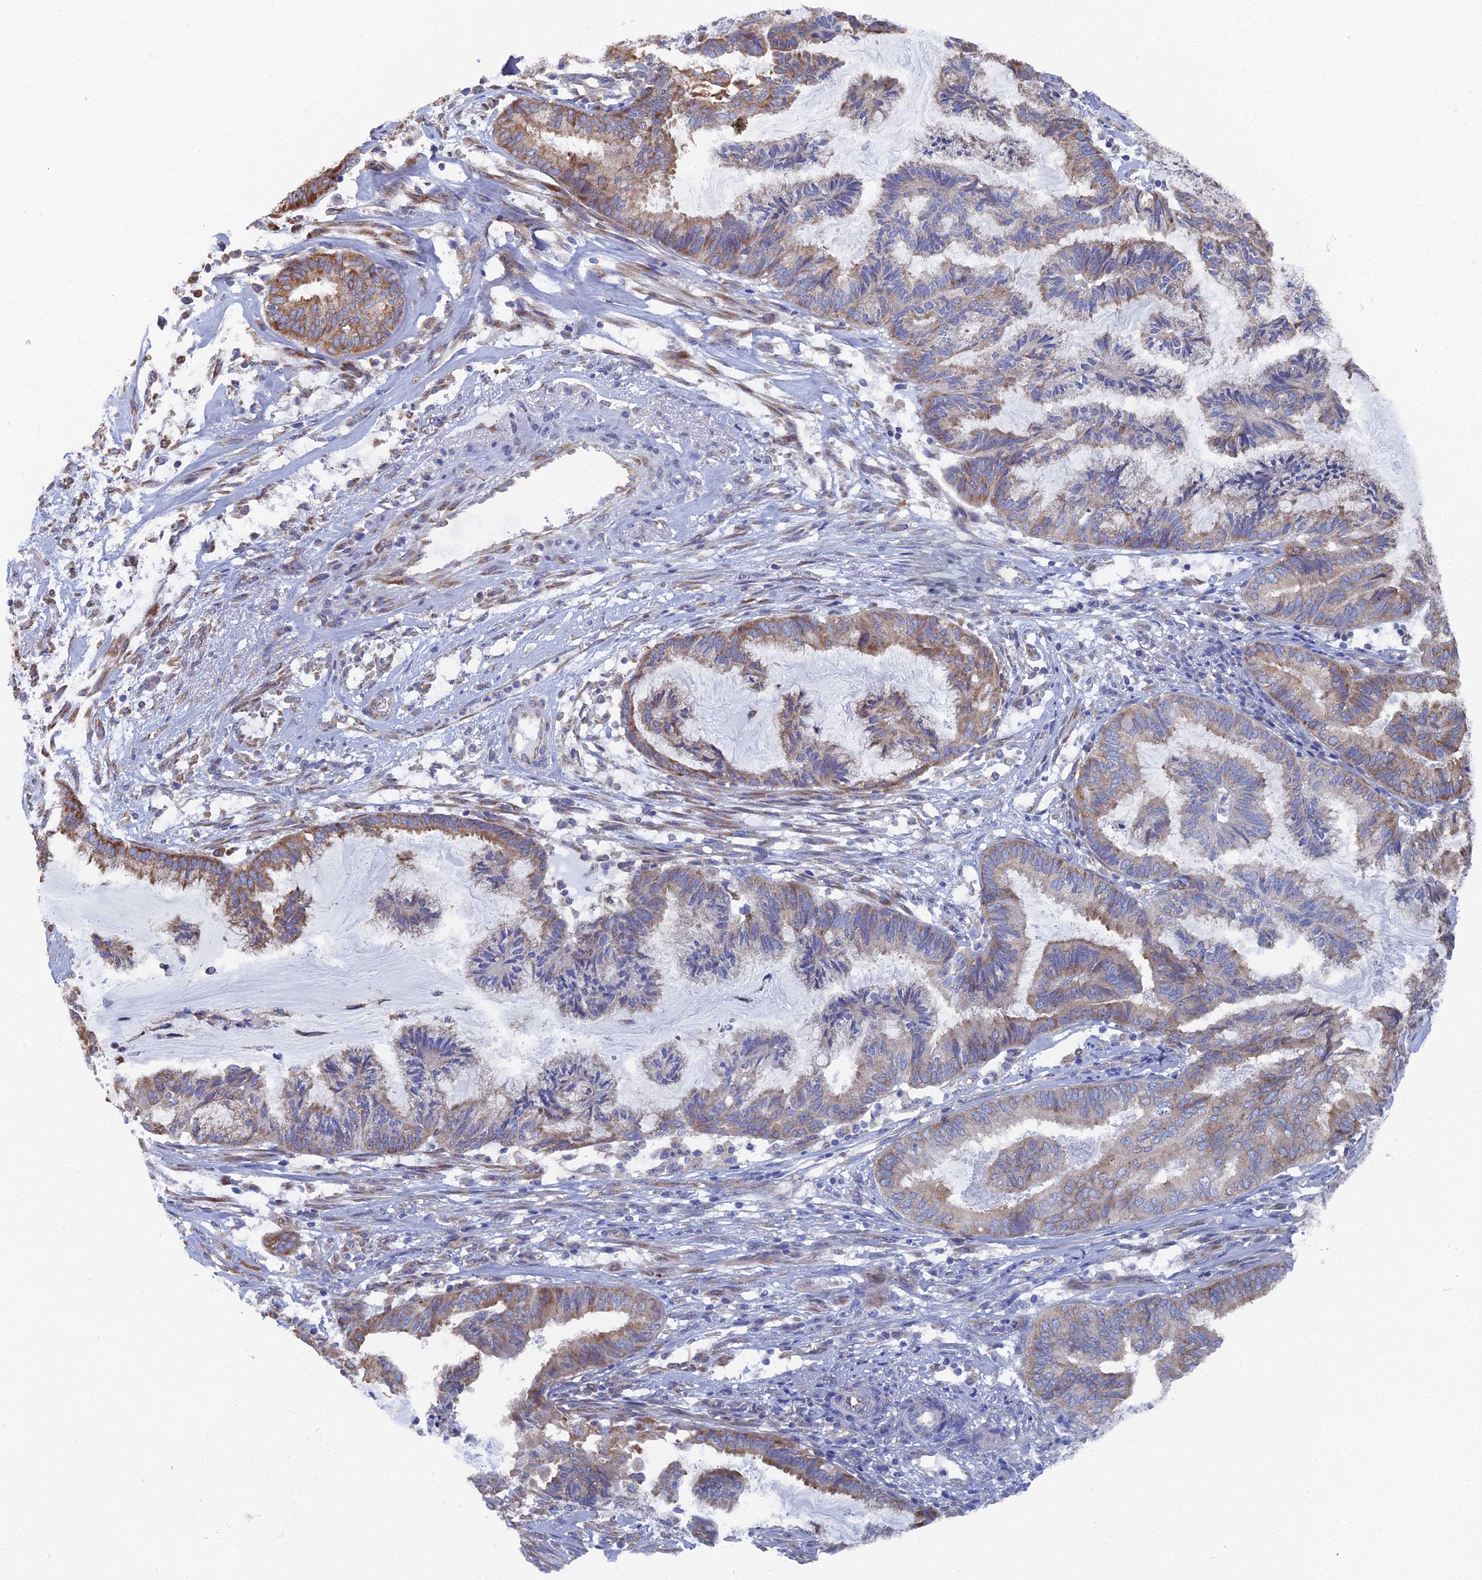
{"staining": {"intensity": "weak", "quantity": "25%-75%", "location": "cytoplasmic/membranous"}, "tissue": "endometrial cancer", "cell_type": "Tumor cells", "image_type": "cancer", "snomed": [{"axis": "morphology", "description": "Adenocarcinoma, NOS"}, {"axis": "topography", "description": "Endometrium"}], "caption": "Endometrial adenocarcinoma stained with a protein marker shows weak staining in tumor cells.", "gene": "YBX1", "patient": {"sex": "female", "age": 86}}